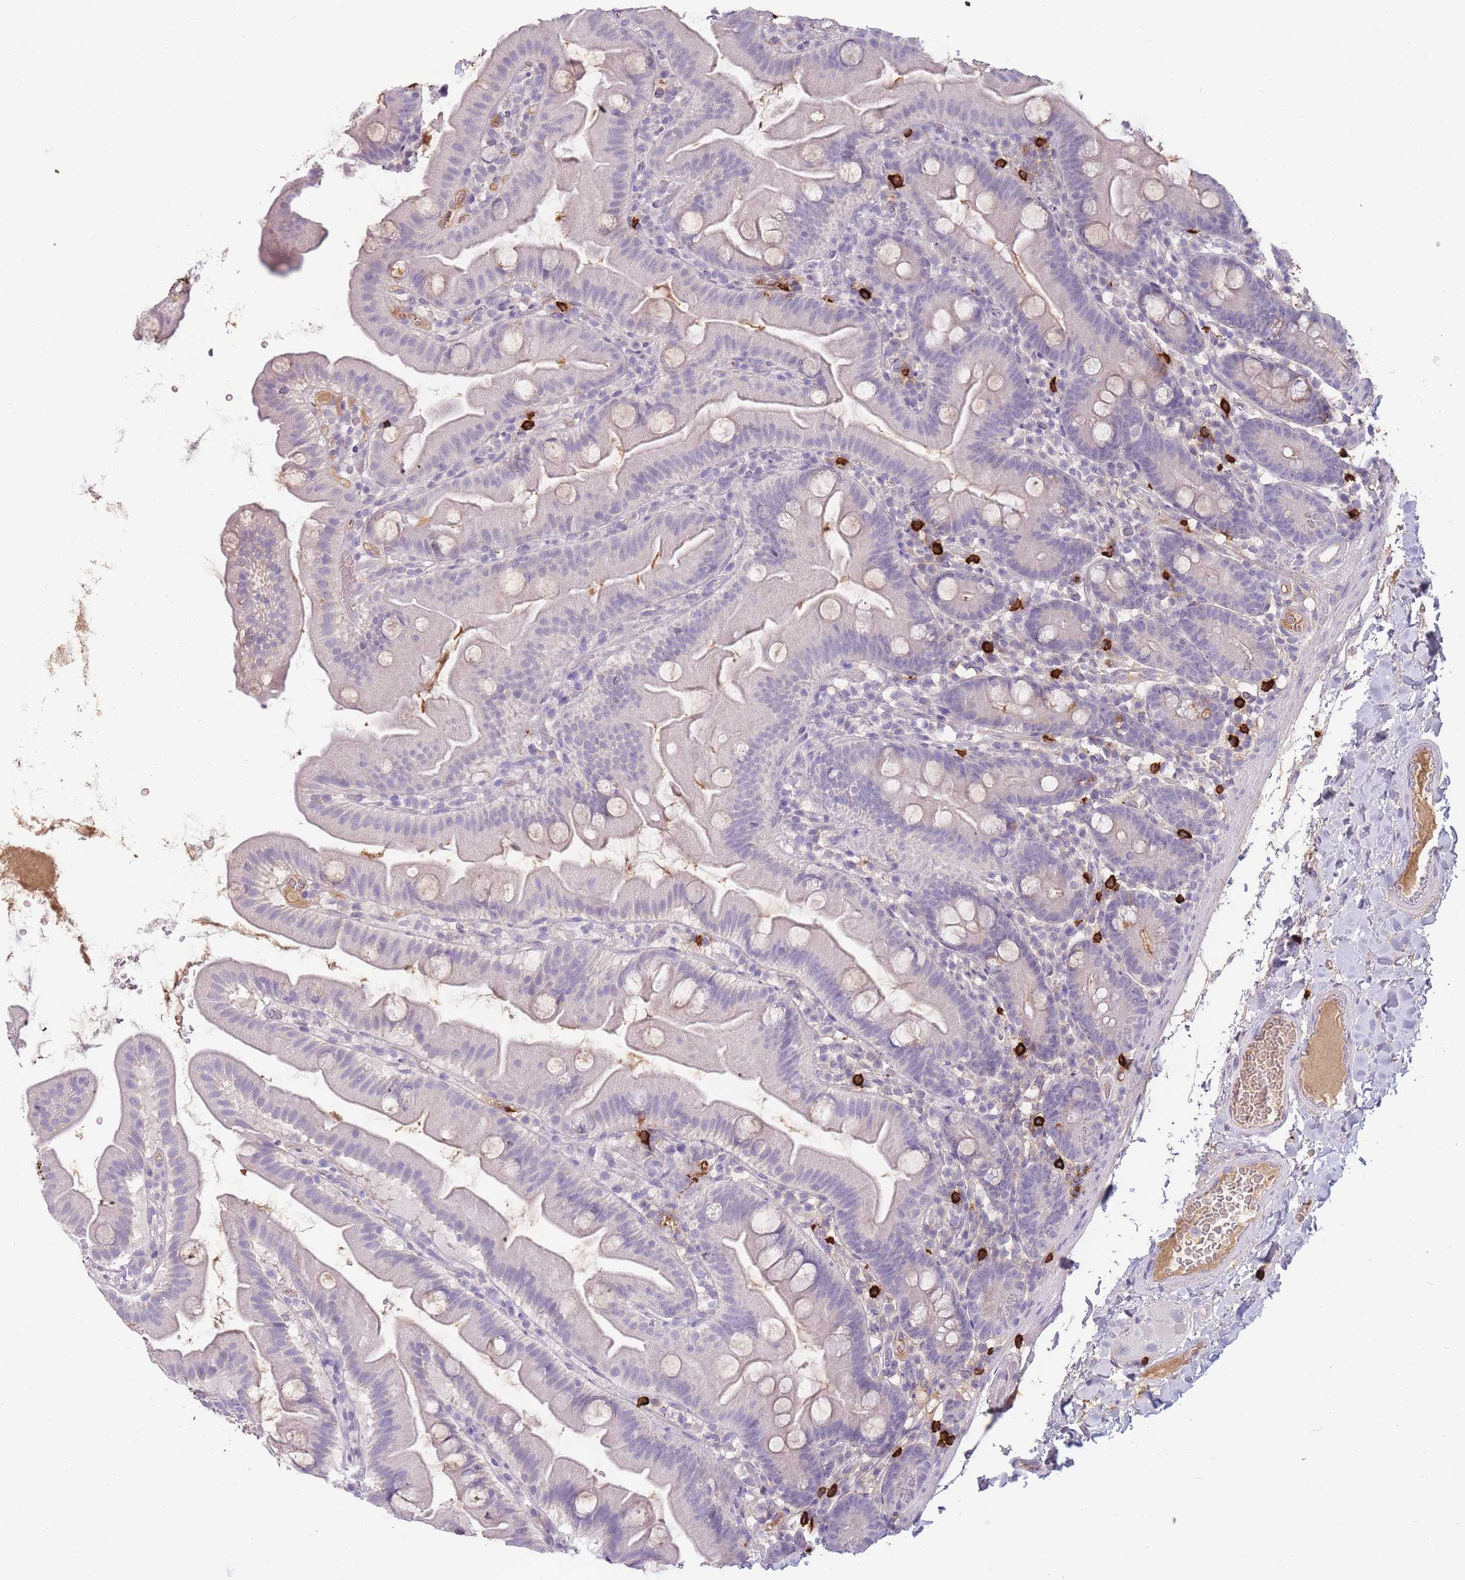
{"staining": {"intensity": "negative", "quantity": "none", "location": "none"}, "tissue": "small intestine", "cell_type": "Glandular cells", "image_type": "normal", "snomed": [{"axis": "morphology", "description": "Normal tissue, NOS"}, {"axis": "topography", "description": "Small intestine"}], "caption": "An immunohistochemistry image of benign small intestine is shown. There is no staining in glandular cells of small intestine. (DAB (3,3'-diaminobenzidine) immunohistochemistry (IHC) with hematoxylin counter stain).", "gene": "TPSD1", "patient": {"sex": "female", "age": 68}}